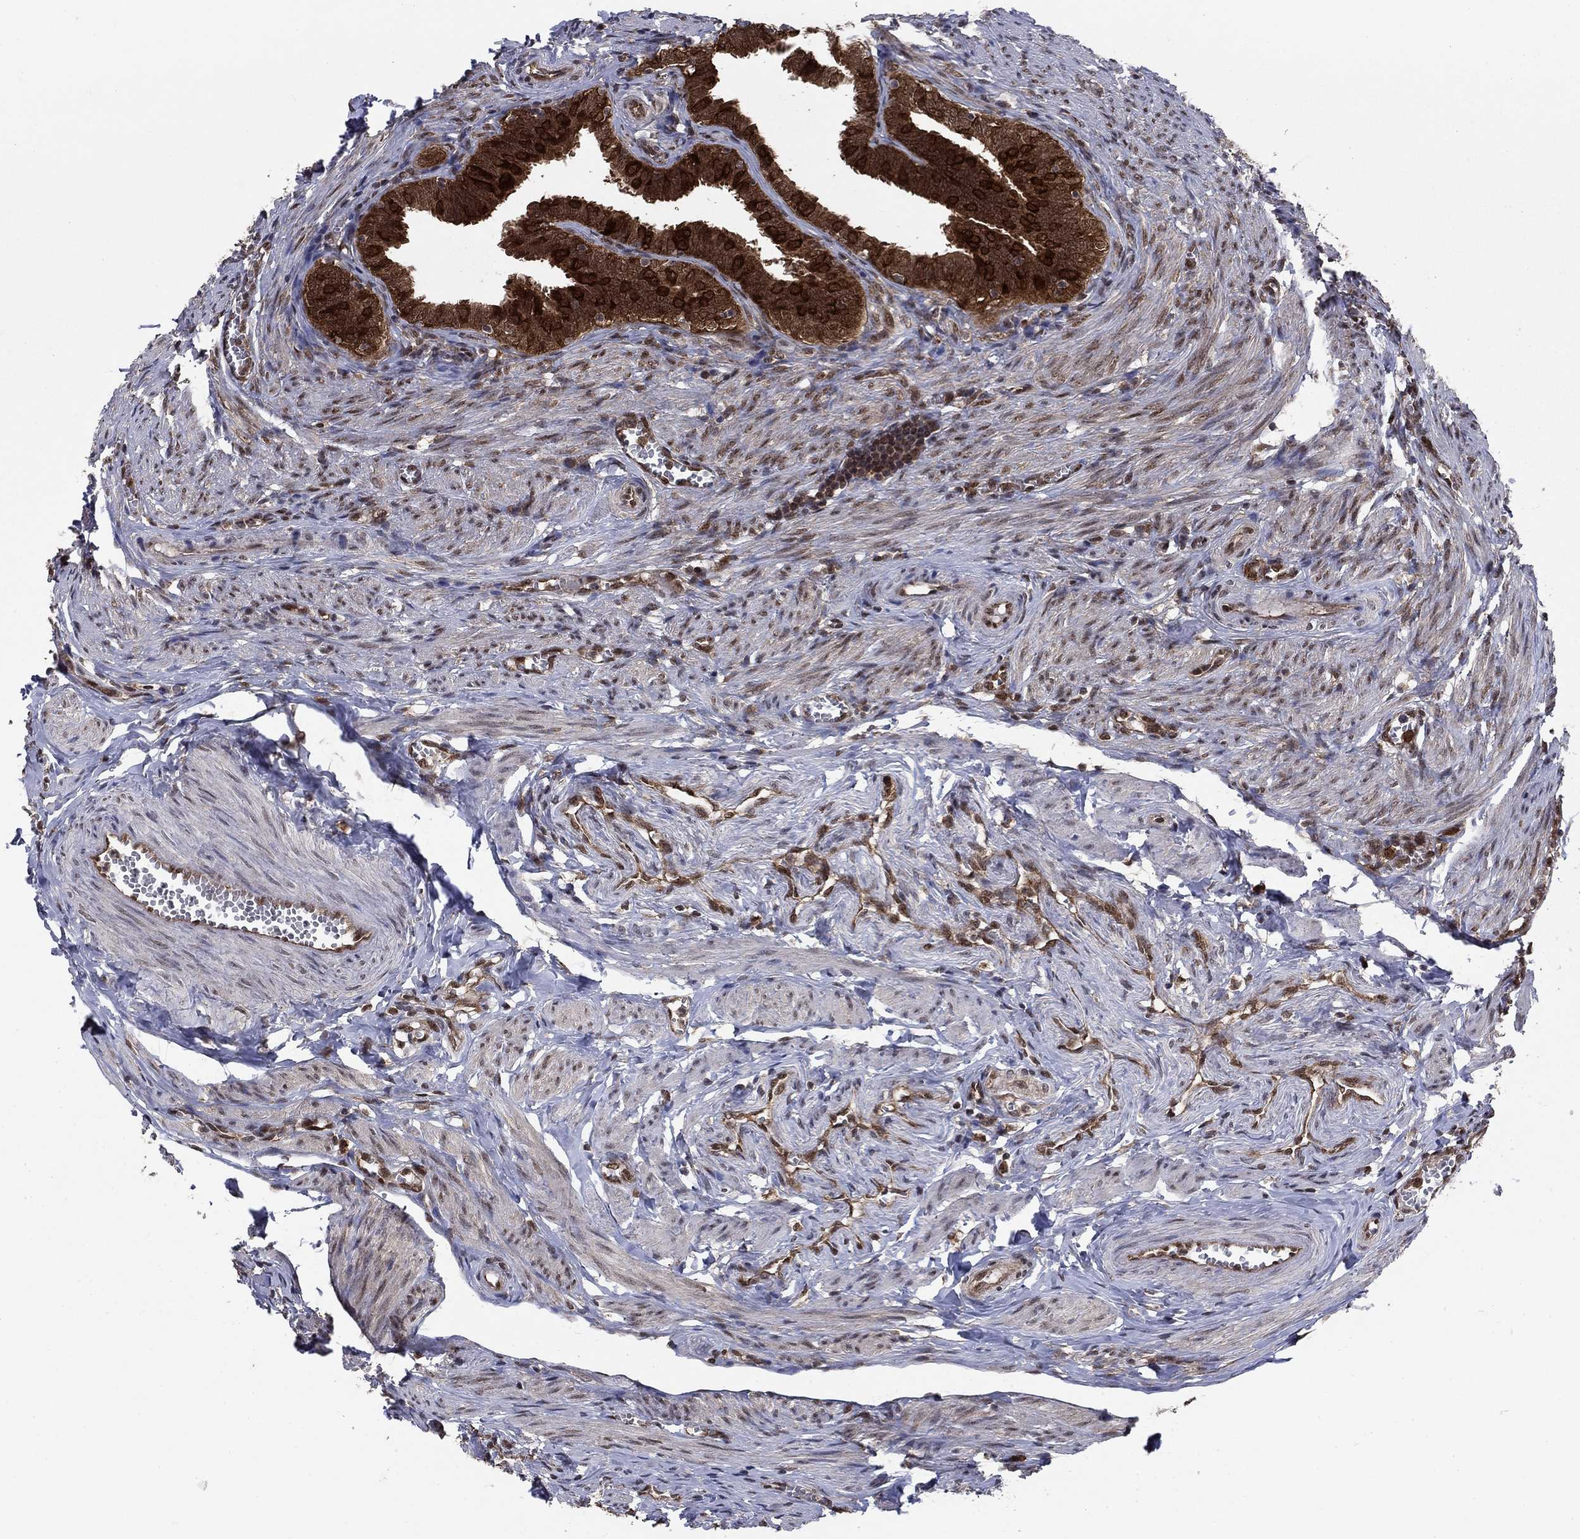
{"staining": {"intensity": "strong", "quantity": ">75%", "location": "cytoplasmic/membranous"}, "tissue": "fallopian tube", "cell_type": "Glandular cells", "image_type": "normal", "snomed": [{"axis": "morphology", "description": "Normal tissue, NOS"}, {"axis": "topography", "description": "Fallopian tube"}], "caption": "DAB immunohistochemical staining of benign human fallopian tube displays strong cytoplasmic/membranous protein positivity in about >75% of glandular cells. (DAB (3,3'-diaminobenzidine) = brown stain, brightfield microscopy at high magnification).", "gene": "DNAJA1", "patient": {"sex": "female", "age": 25}}